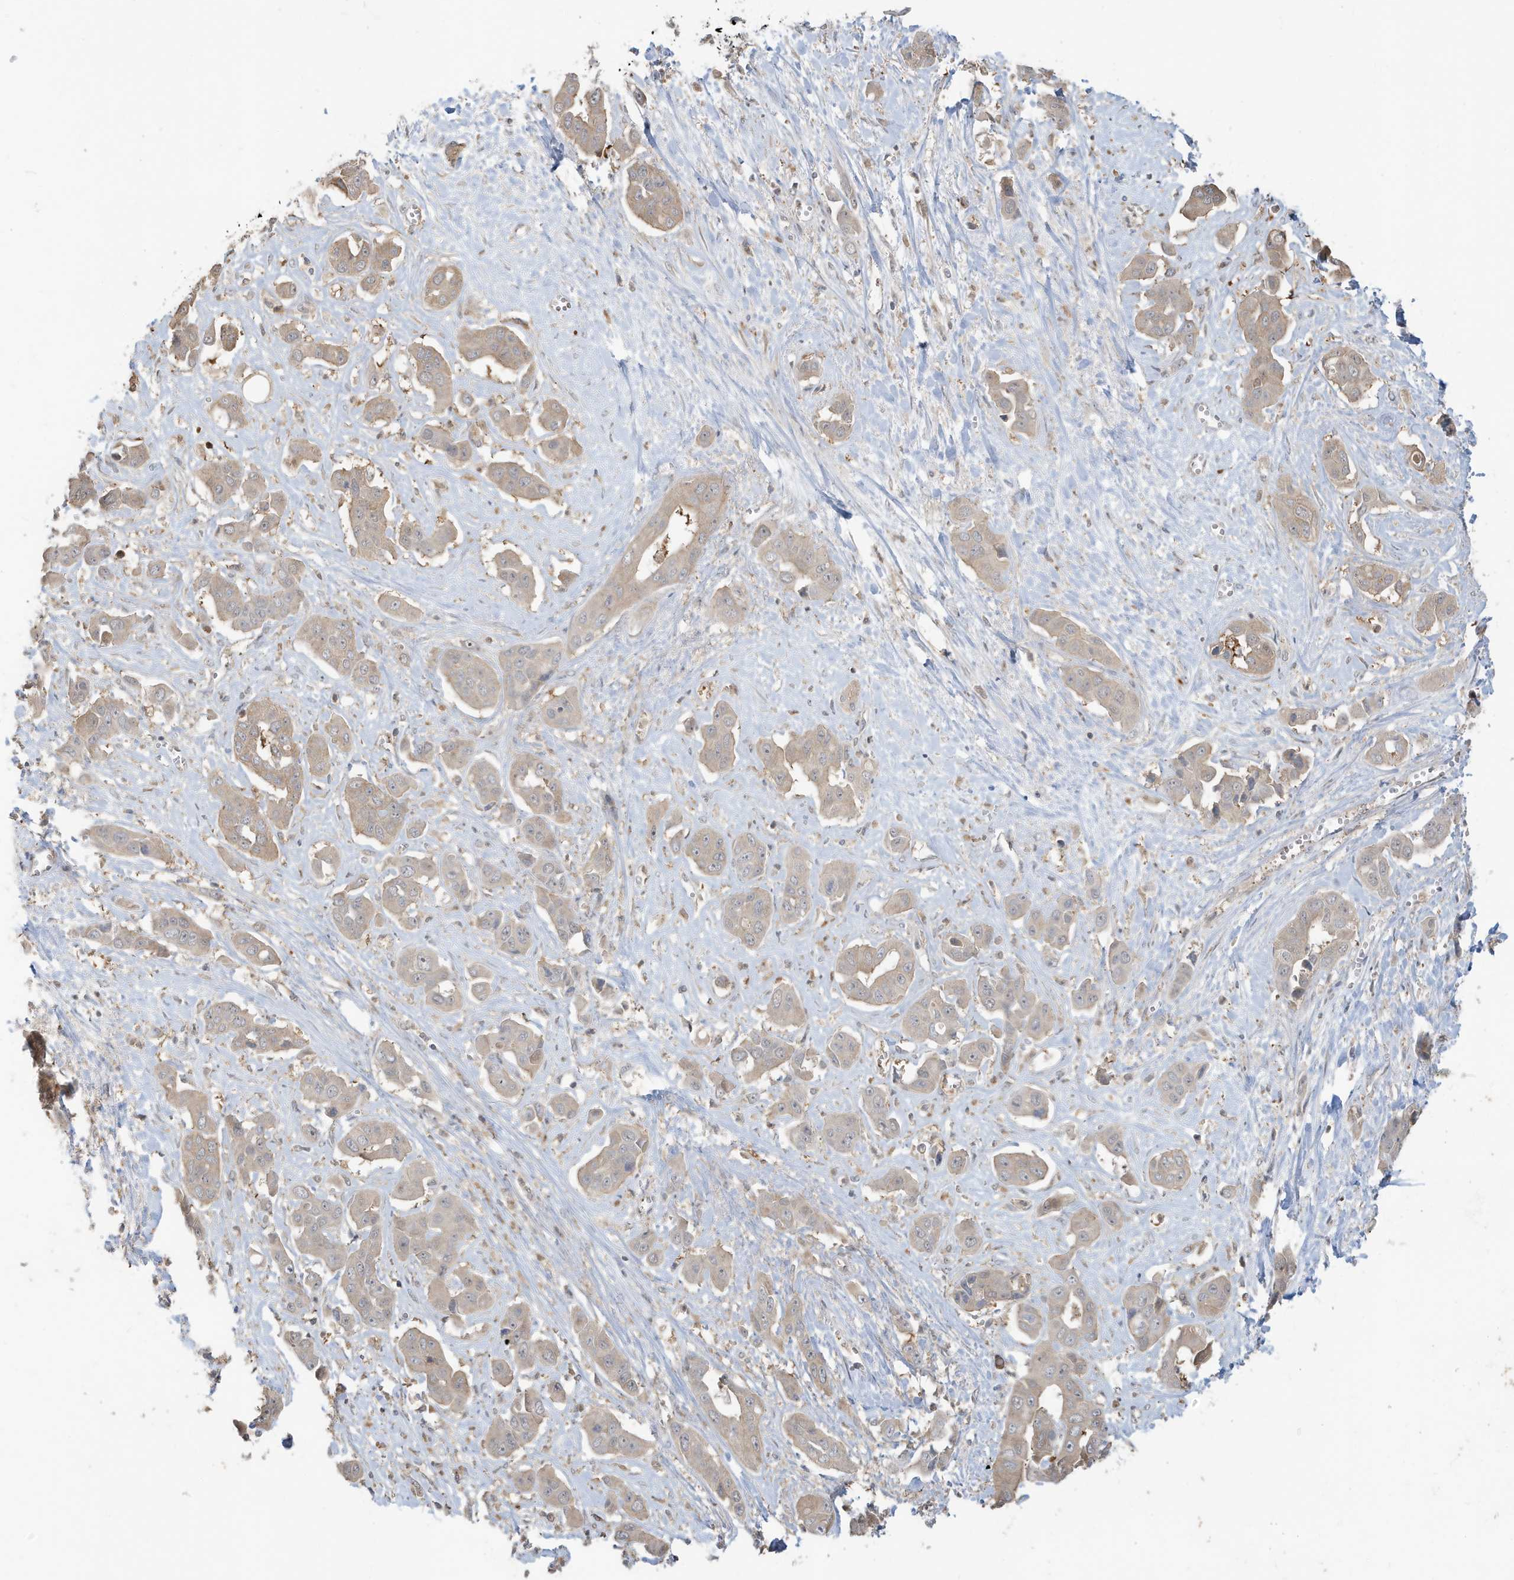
{"staining": {"intensity": "weak", "quantity": ">75%", "location": "cytoplasmic/membranous"}, "tissue": "liver cancer", "cell_type": "Tumor cells", "image_type": "cancer", "snomed": [{"axis": "morphology", "description": "Cholangiocarcinoma"}, {"axis": "topography", "description": "Liver"}], "caption": "Brown immunohistochemical staining in liver cancer (cholangiocarcinoma) displays weak cytoplasmic/membranous positivity in about >75% of tumor cells.", "gene": "PRRT3", "patient": {"sex": "female", "age": 52}}